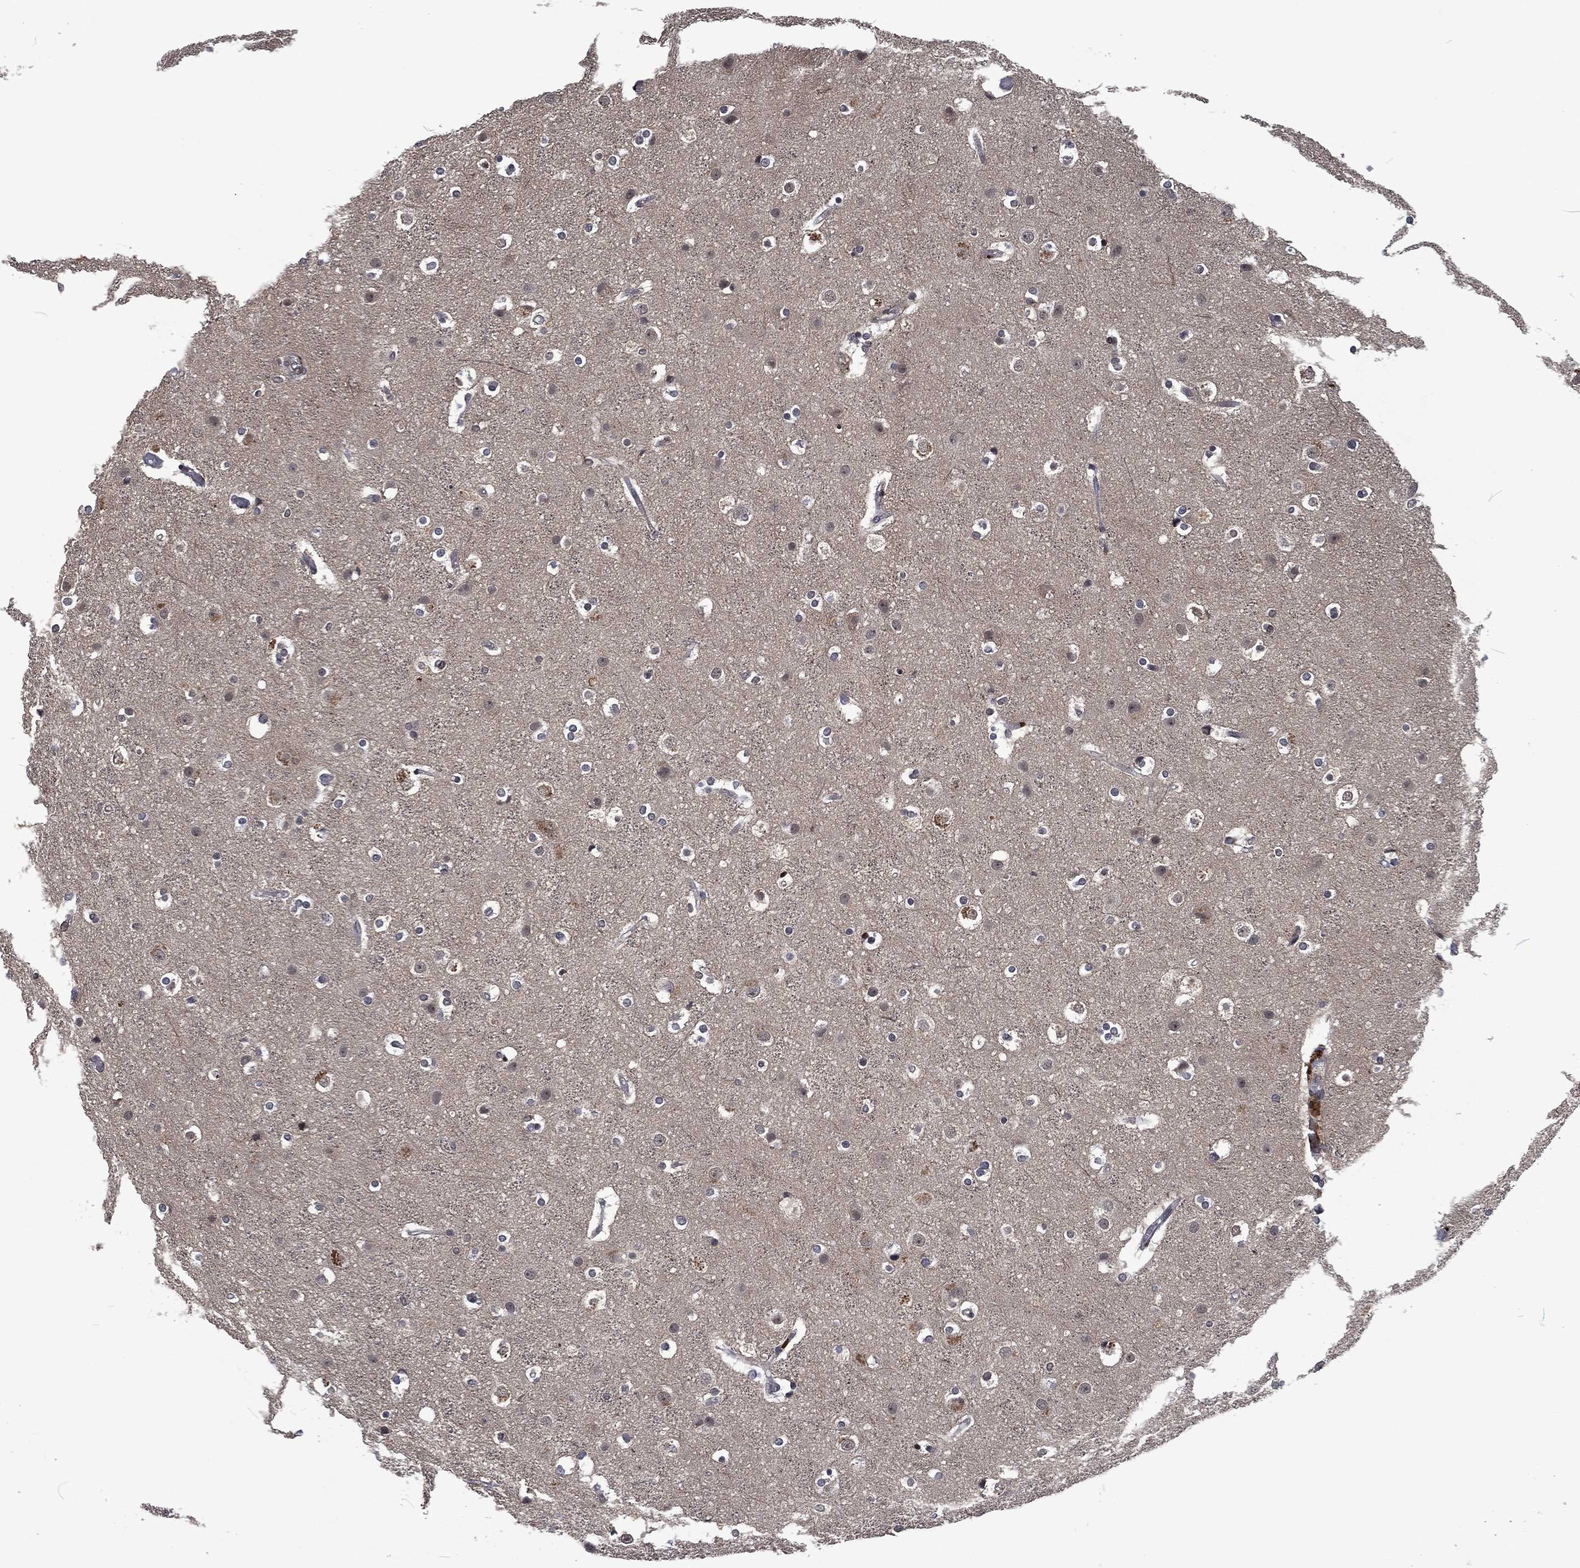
{"staining": {"intensity": "negative", "quantity": "none", "location": "none"}, "tissue": "cerebral cortex", "cell_type": "Endothelial cells", "image_type": "normal", "snomed": [{"axis": "morphology", "description": "Normal tissue, NOS"}, {"axis": "topography", "description": "Cerebral cortex"}], "caption": "An immunohistochemistry image of unremarkable cerebral cortex is shown. There is no staining in endothelial cells of cerebral cortex. (Stains: DAB (3,3'-diaminobenzidine) IHC with hematoxylin counter stain, Microscopy: brightfield microscopy at high magnification).", "gene": "EGFR", "patient": {"sex": "female", "age": 52}}